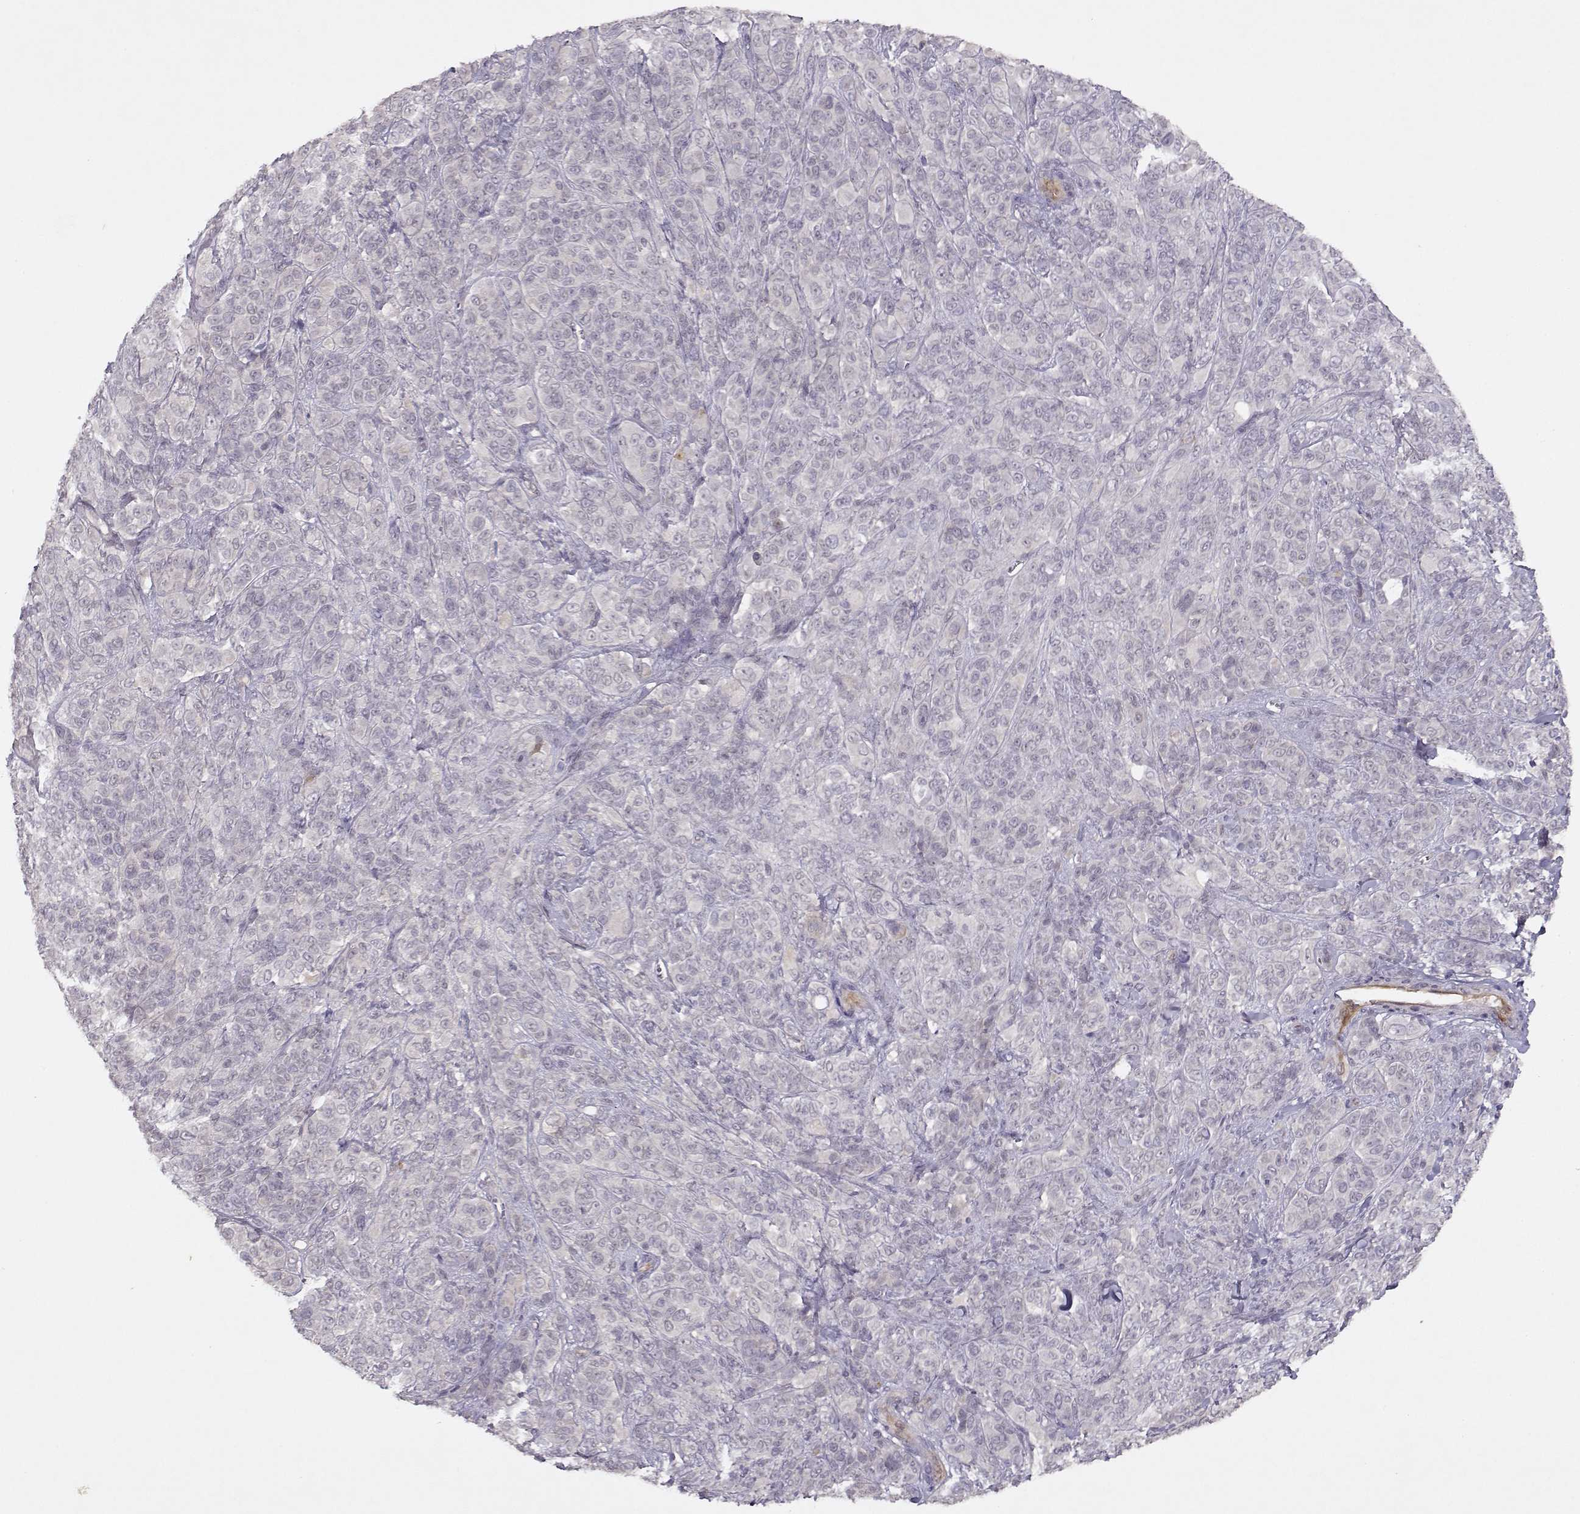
{"staining": {"intensity": "negative", "quantity": "none", "location": "none"}, "tissue": "melanoma", "cell_type": "Tumor cells", "image_type": "cancer", "snomed": [{"axis": "morphology", "description": "Malignant melanoma, NOS"}, {"axis": "topography", "description": "Skin"}], "caption": "Tumor cells show no significant protein positivity in malignant melanoma. (IHC, brightfield microscopy, high magnification).", "gene": "BMX", "patient": {"sex": "female", "age": 87}}